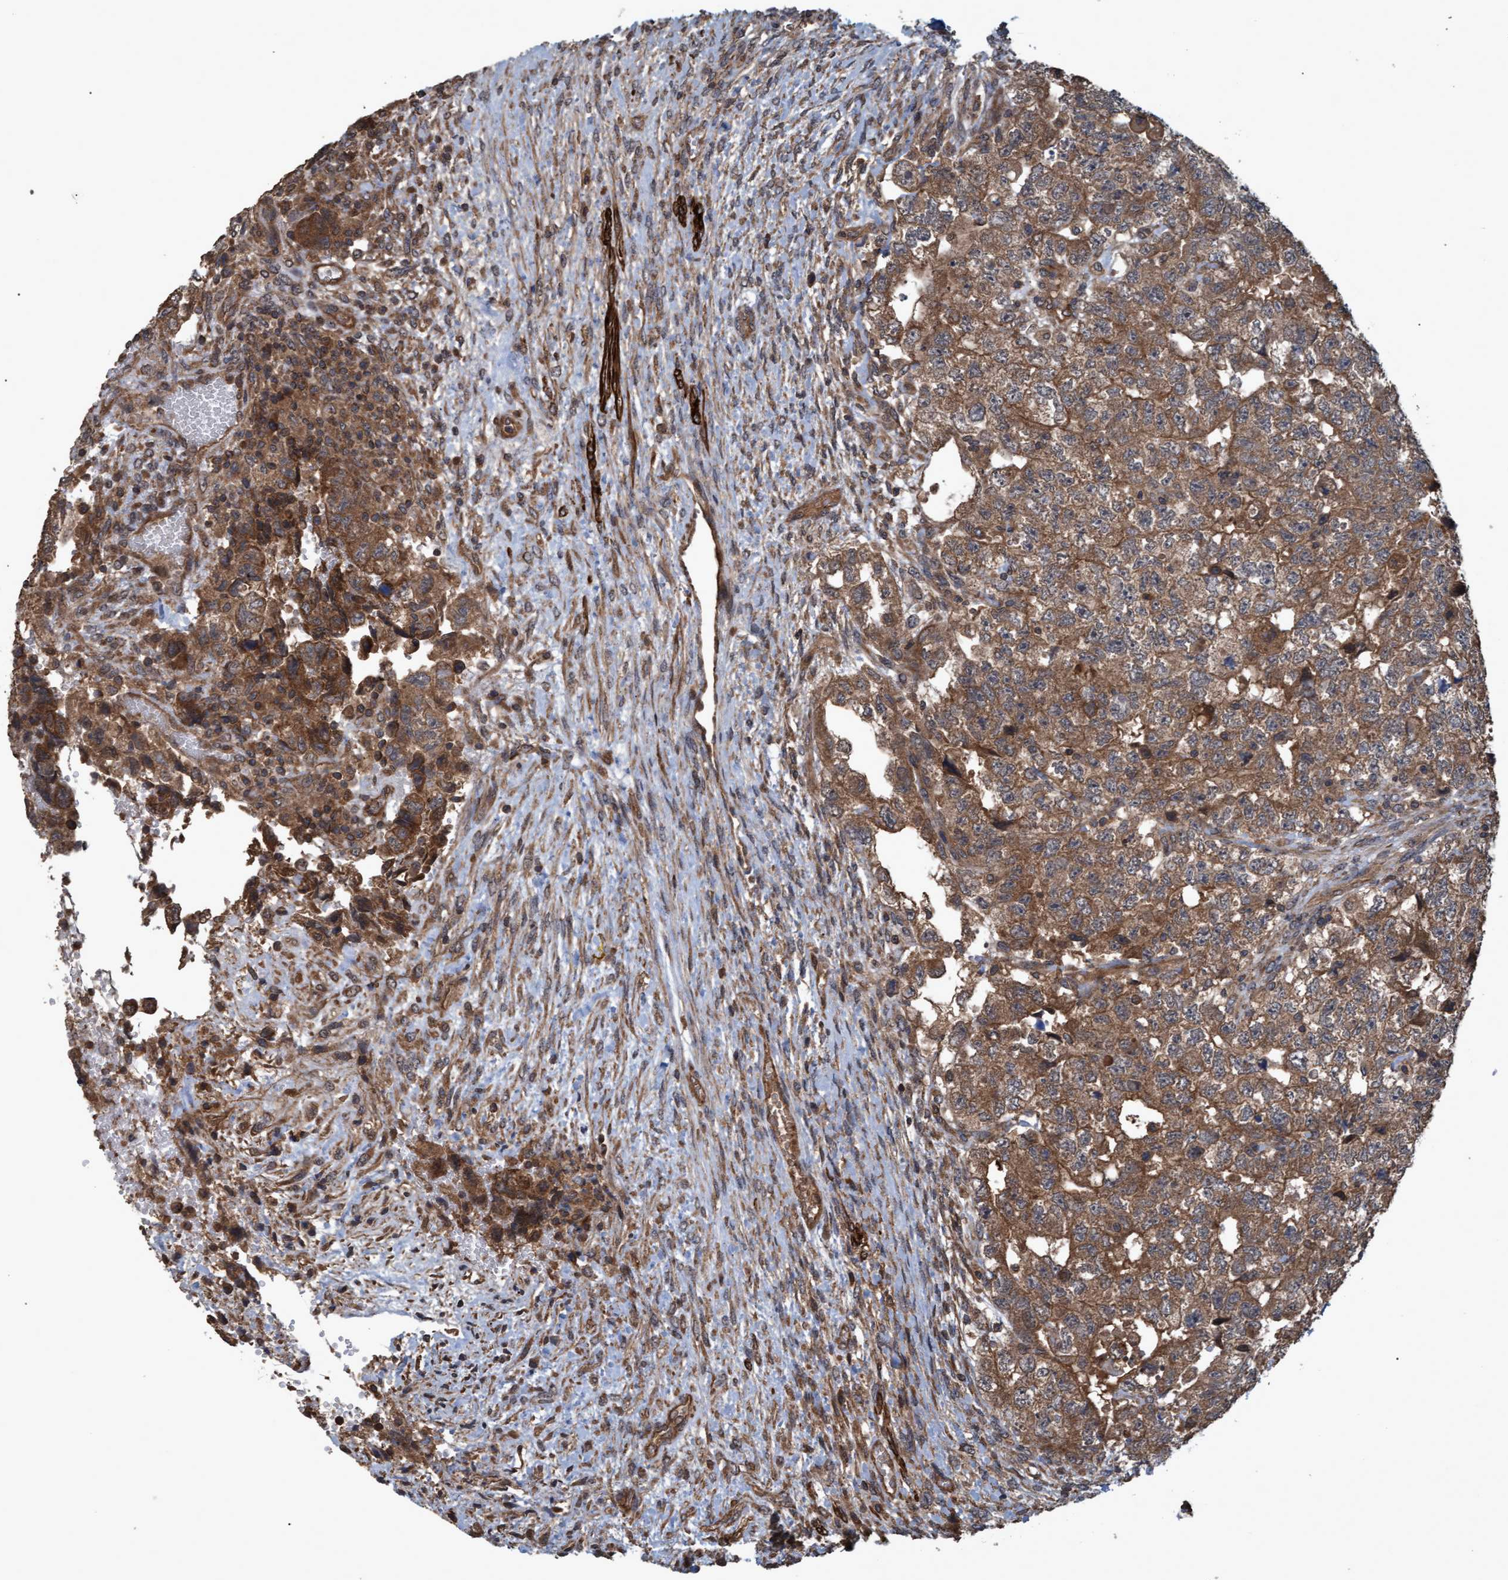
{"staining": {"intensity": "moderate", "quantity": ">75%", "location": "cytoplasmic/membranous"}, "tissue": "testis cancer", "cell_type": "Tumor cells", "image_type": "cancer", "snomed": [{"axis": "morphology", "description": "Carcinoma, Embryonal, NOS"}, {"axis": "topography", "description": "Testis"}], "caption": "Testis cancer (embryonal carcinoma) stained with IHC demonstrates moderate cytoplasmic/membranous expression in approximately >75% of tumor cells. Immunohistochemistry (ihc) stains the protein of interest in brown and the nuclei are stained blue.", "gene": "GGT6", "patient": {"sex": "male", "age": 36}}